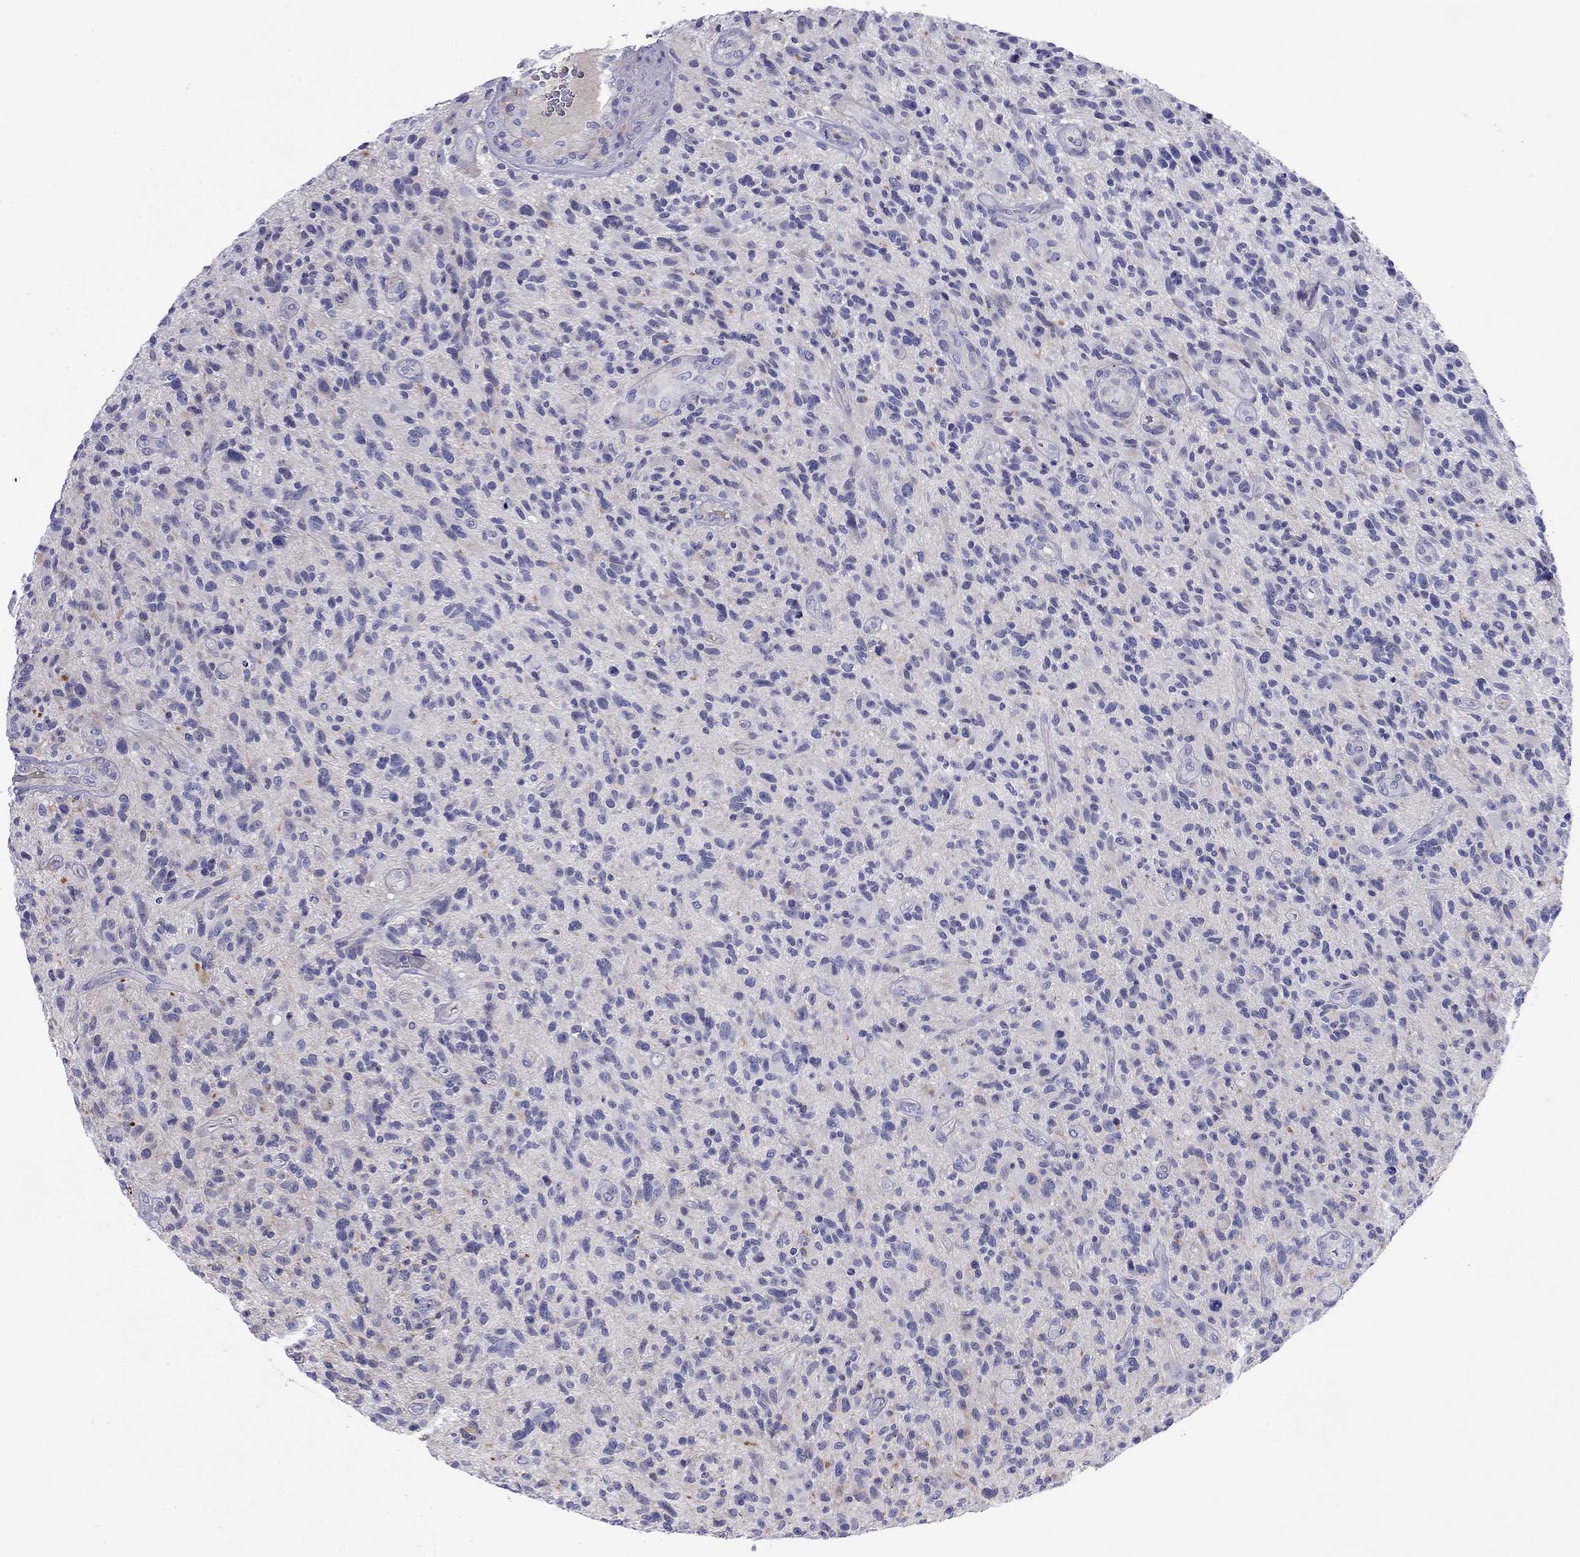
{"staining": {"intensity": "negative", "quantity": "none", "location": "none"}, "tissue": "glioma", "cell_type": "Tumor cells", "image_type": "cancer", "snomed": [{"axis": "morphology", "description": "Glioma, malignant, High grade"}, {"axis": "topography", "description": "Brain"}], "caption": "This is an immunohistochemistry (IHC) image of human malignant high-grade glioma. There is no positivity in tumor cells.", "gene": "CMYA5", "patient": {"sex": "male", "age": 47}}